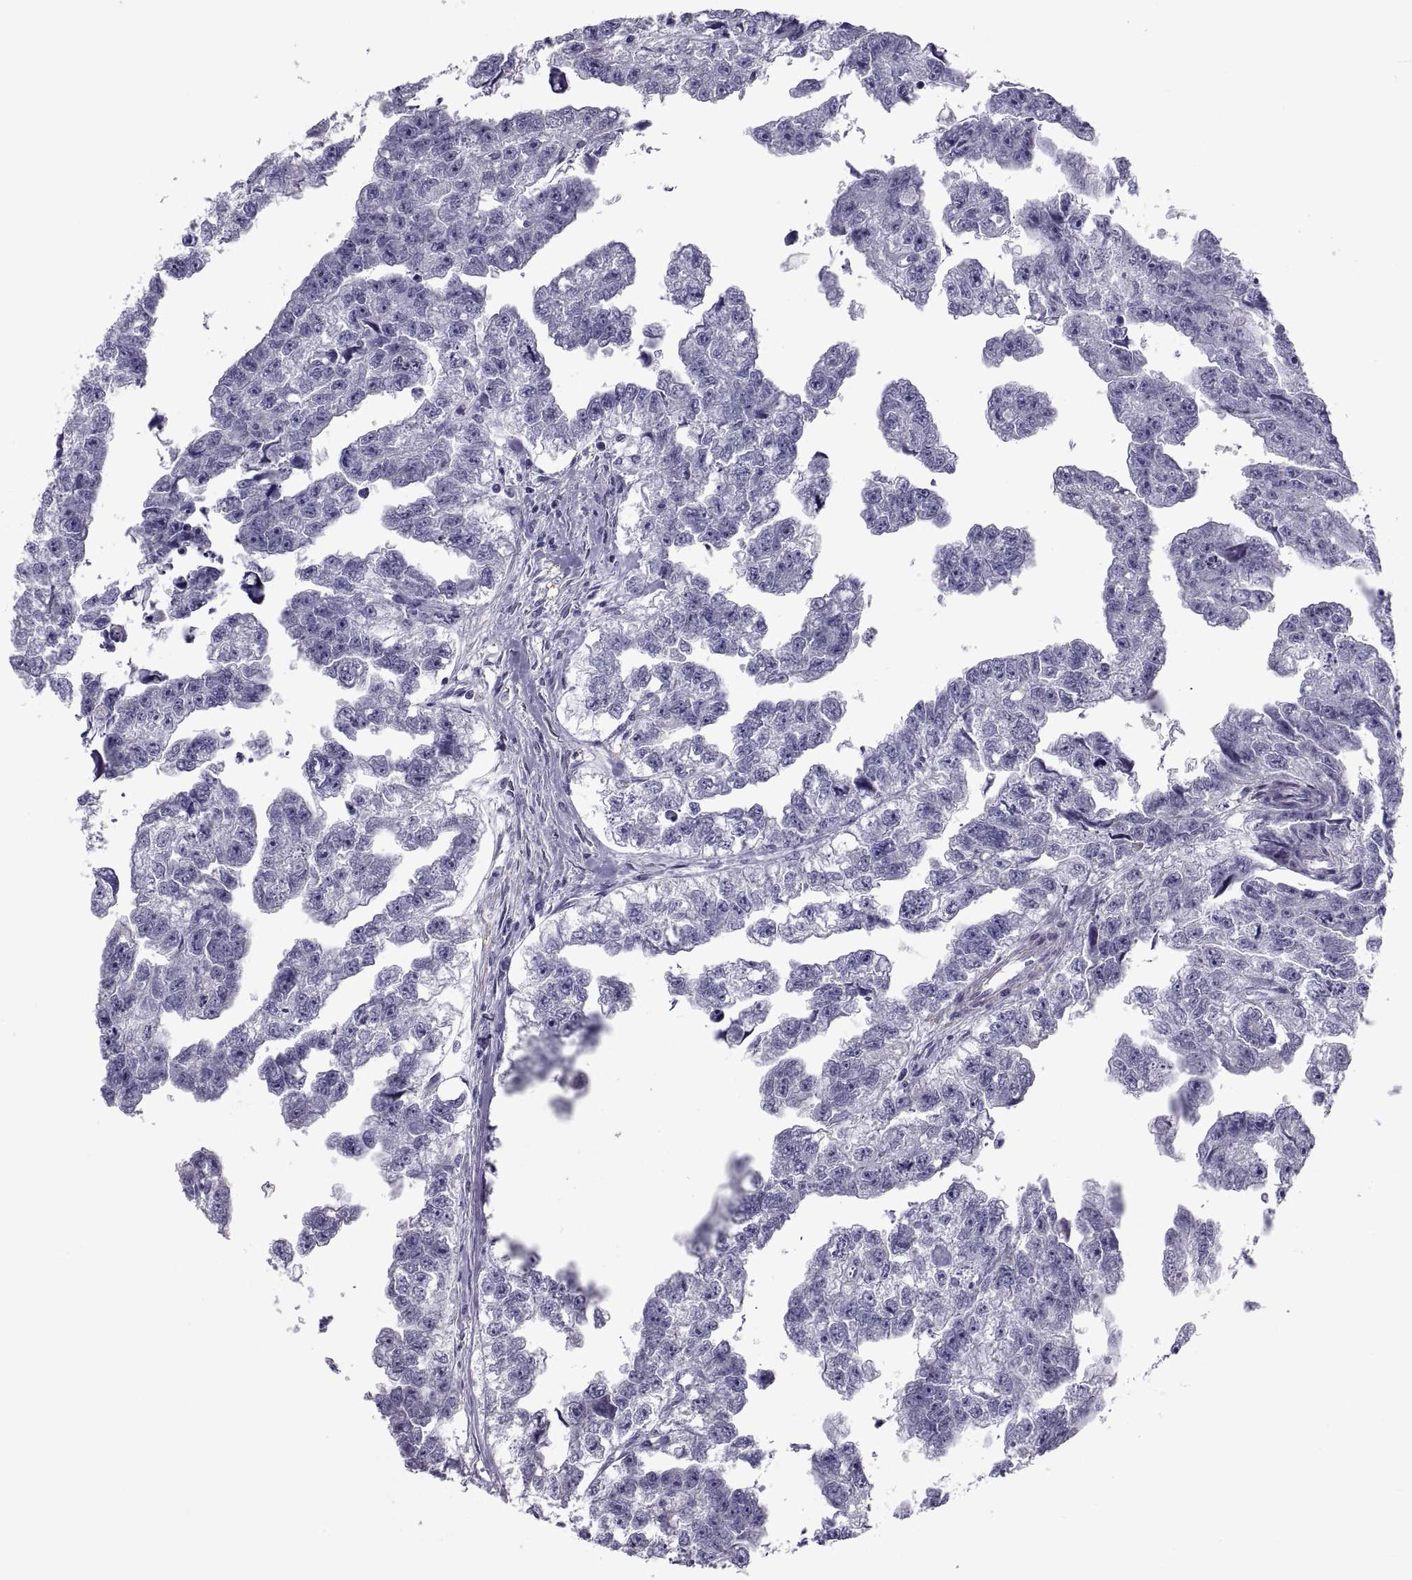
{"staining": {"intensity": "negative", "quantity": "none", "location": "none"}, "tissue": "testis cancer", "cell_type": "Tumor cells", "image_type": "cancer", "snomed": [{"axis": "morphology", "description": "Carcinoma, Embryonal, NOS"}, {"axis": "morphology", "description": "Teratoma, malignant, NOS"}, {"axis": "topography", "description": "Testis"}], "caption": "This is an IHC photomicrograph of human embryonal carcinoma (testis). There is no staining in tumor cells.", "gene": "MAGEB1", "patient": {"sex": "male", "age": 44}}